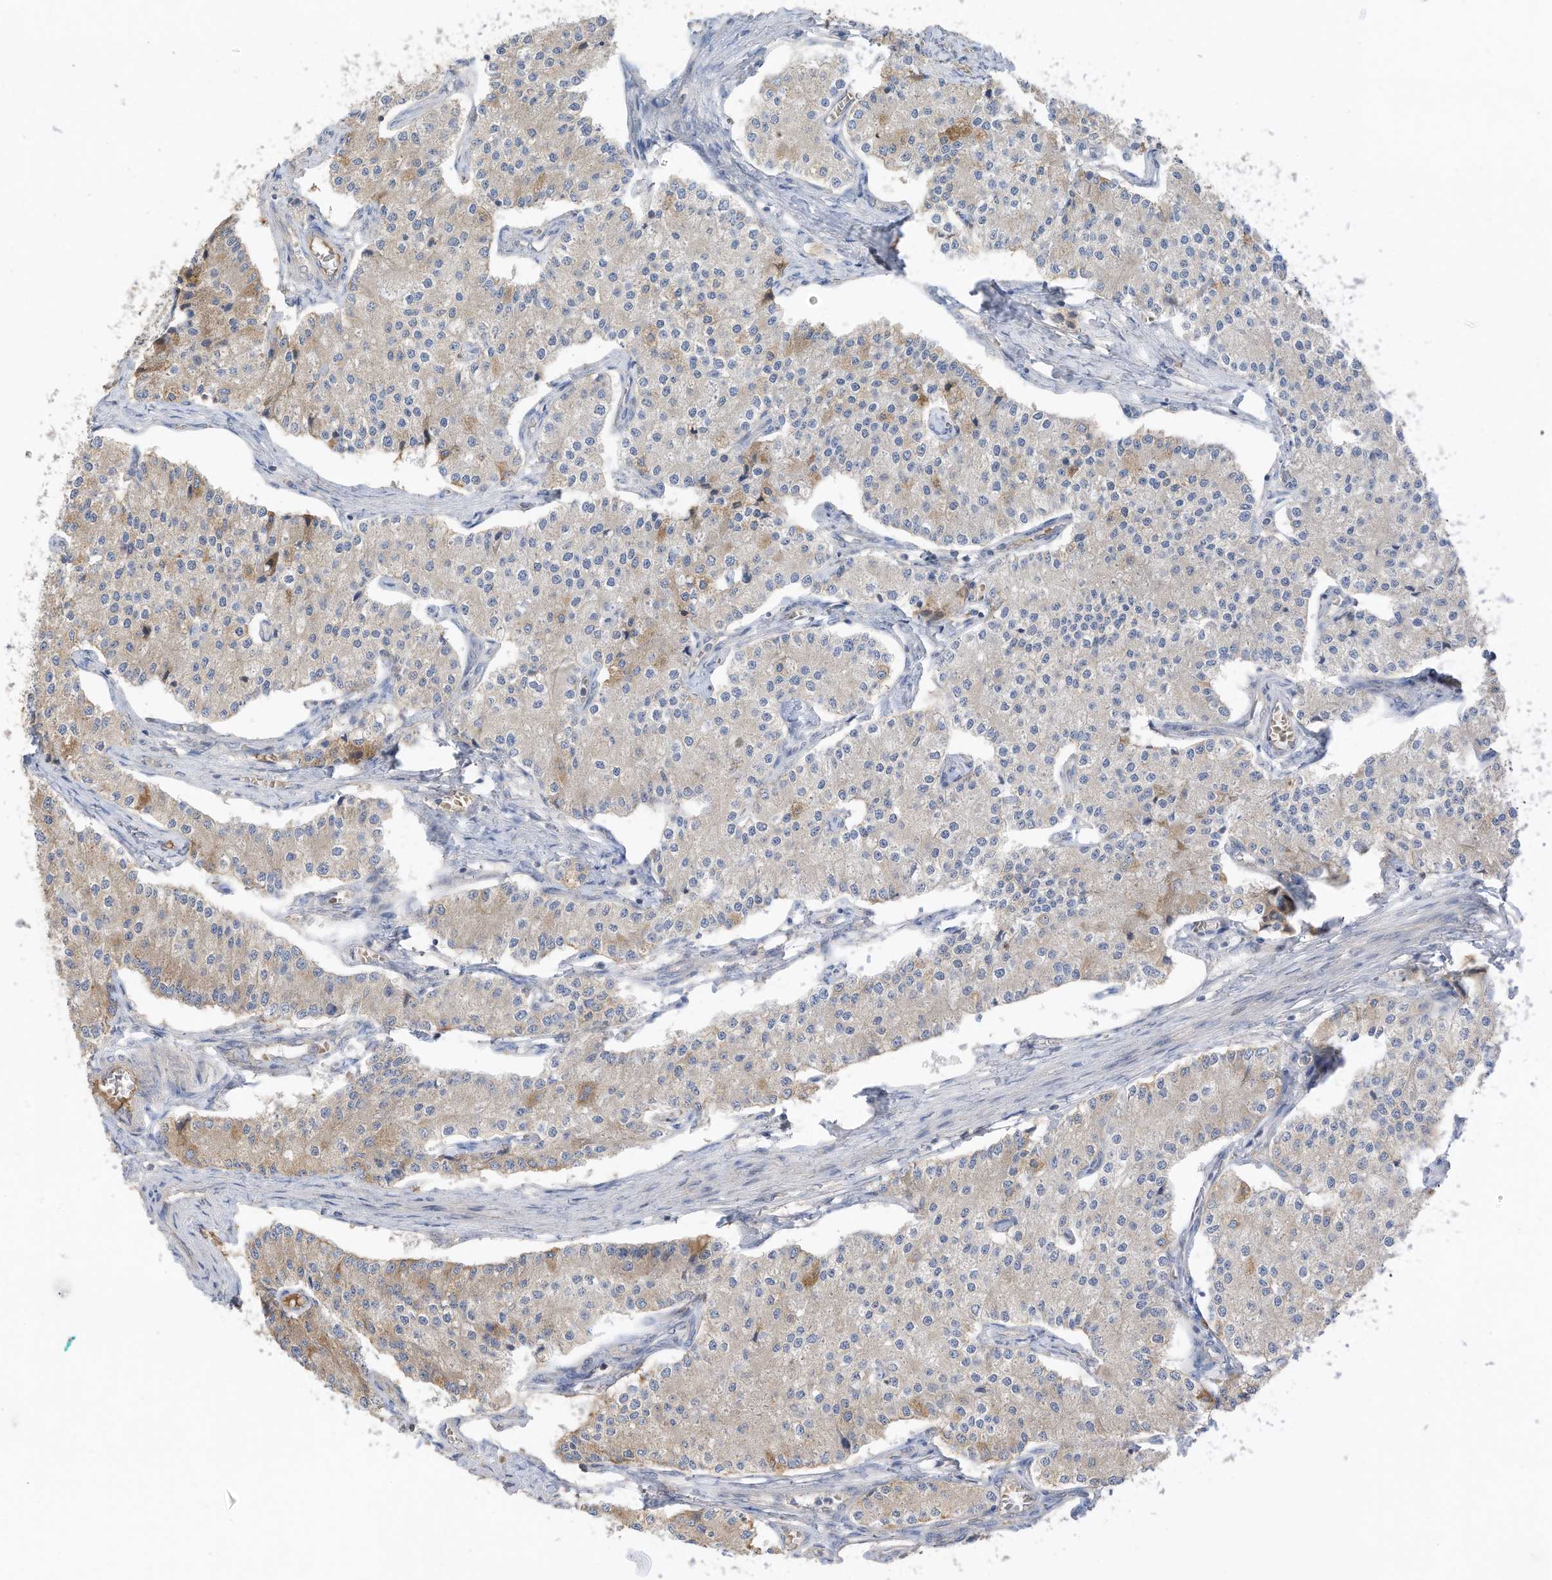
{"staining": {"intensity": "weak", "quantity": "<25%", "location": "cytoplasmic/membranous"}, "tissue": "carcinoid", "cell_type": "Tumor cells", "image_type": "cancer", "snomed": [{"axis": "morphology", "description": "Carcinoid, malignant, NOS"}, {"axis": "topography", "description": "Colon"}], "caption": "IHC photomicrograph of neoplastic tissue: malignant carcinoid stained with DAB reveals no significant protein staining in tumor cells.", "gene": "REC8", "patient": {"sex": "female", "age": 52}}